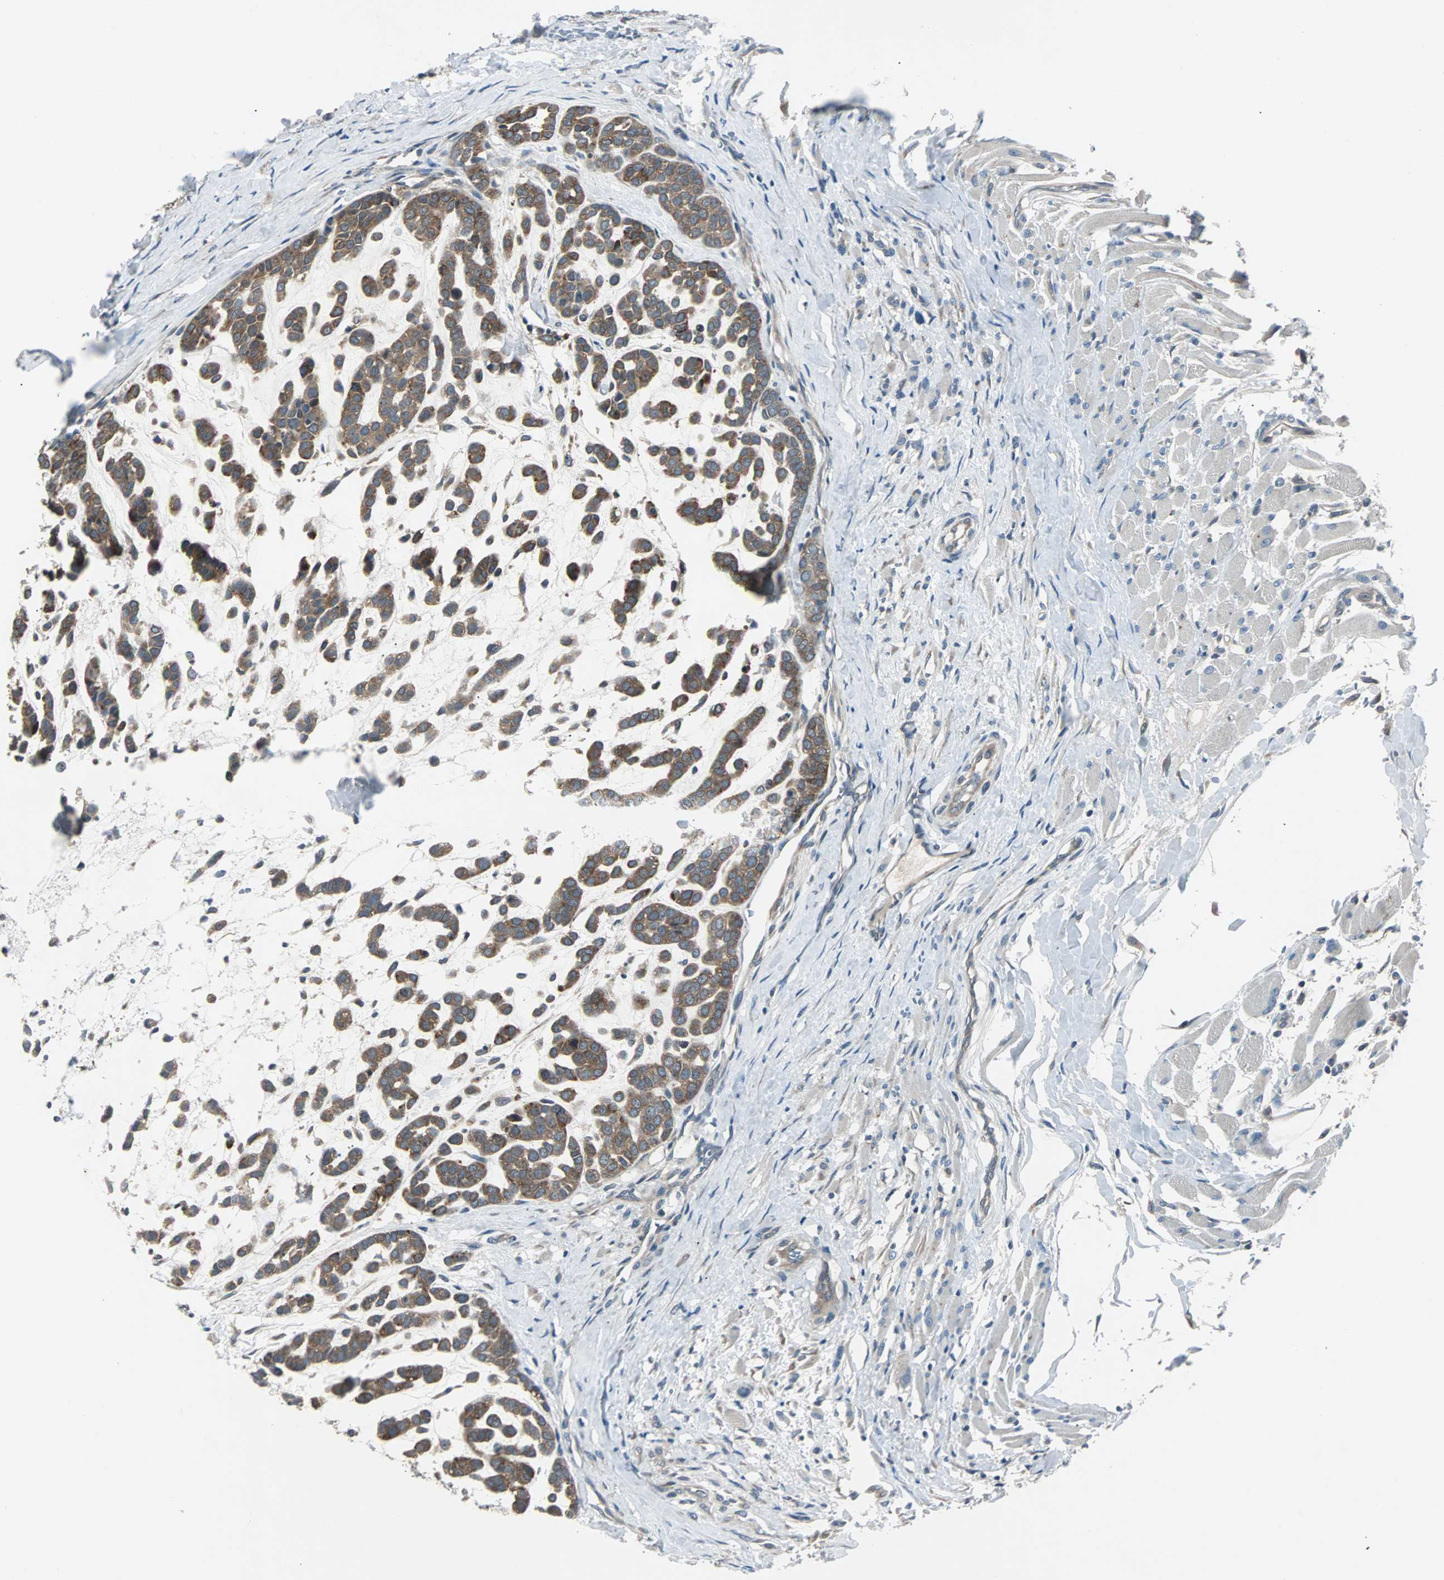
{"staining": {"intensity": "moderate", "quantity": ">75%", "location": "cytoplasmic/membranous"}, "tissue": "head and neck cancer", "cell_type": "Tumor cells", "image_type": "cancer", "snomed": [{"axis": "morphology", "description": "Adenocarcinoma, NOS"}, {"axis": "morphology", "description": "Adenoma, NOS"}, {"axis": "topography", "description": "Head-Neck"}], "caption": "The micrograph exhibits staining of head and neck adenoma, revealing moderate cytoplasmic/membranous protein positivity (brown color) within tumor cells.", "gene": "ARF1", "patient": {"sex": "female", "age": 55}}